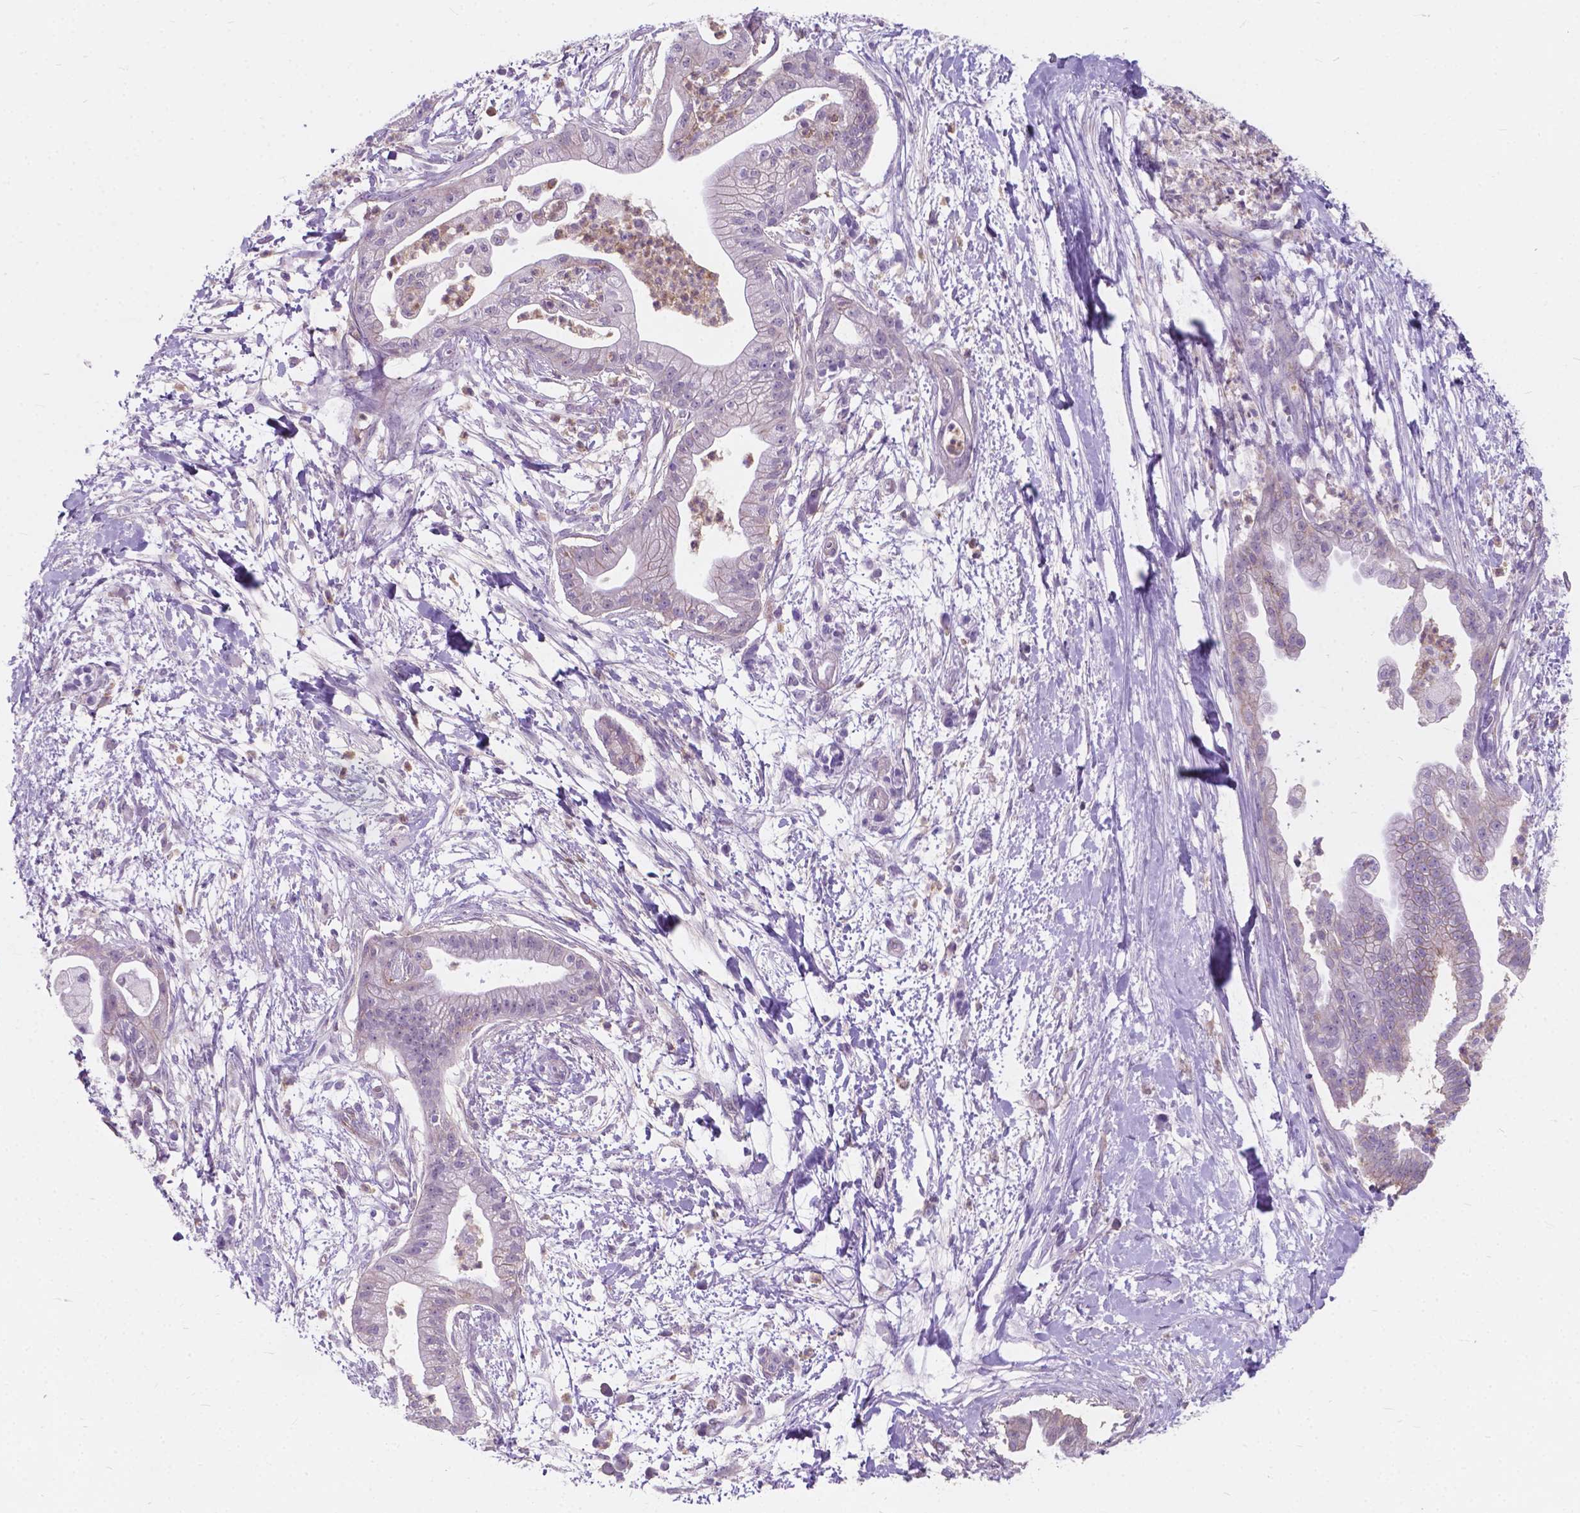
{"staining": {"intensity": "negative", "quantity": "none", "location": "none"}, "tissue": "pancreatic cancer", "cell_type": "Tumor cells", "image_type": "cancer", "snomed": [{"axis": "morphology", "description": "Normal tissue, NOS"}, {"axis": "morphology", "description": "Adenocarcinoma, NOS"}, {"axis": "topography", "description": "Lymph node"}, {"axis": "topography", "description": "Pancreas"}], "caption": "This histopathology image is of pancreatic cancer stained with IHC to label a protein in brown with the nuclei are counter-stained blue. There is no expression in tumor cells.", "gene": "KIAA0040", "patient": {"sex": "female", "age": 58}}